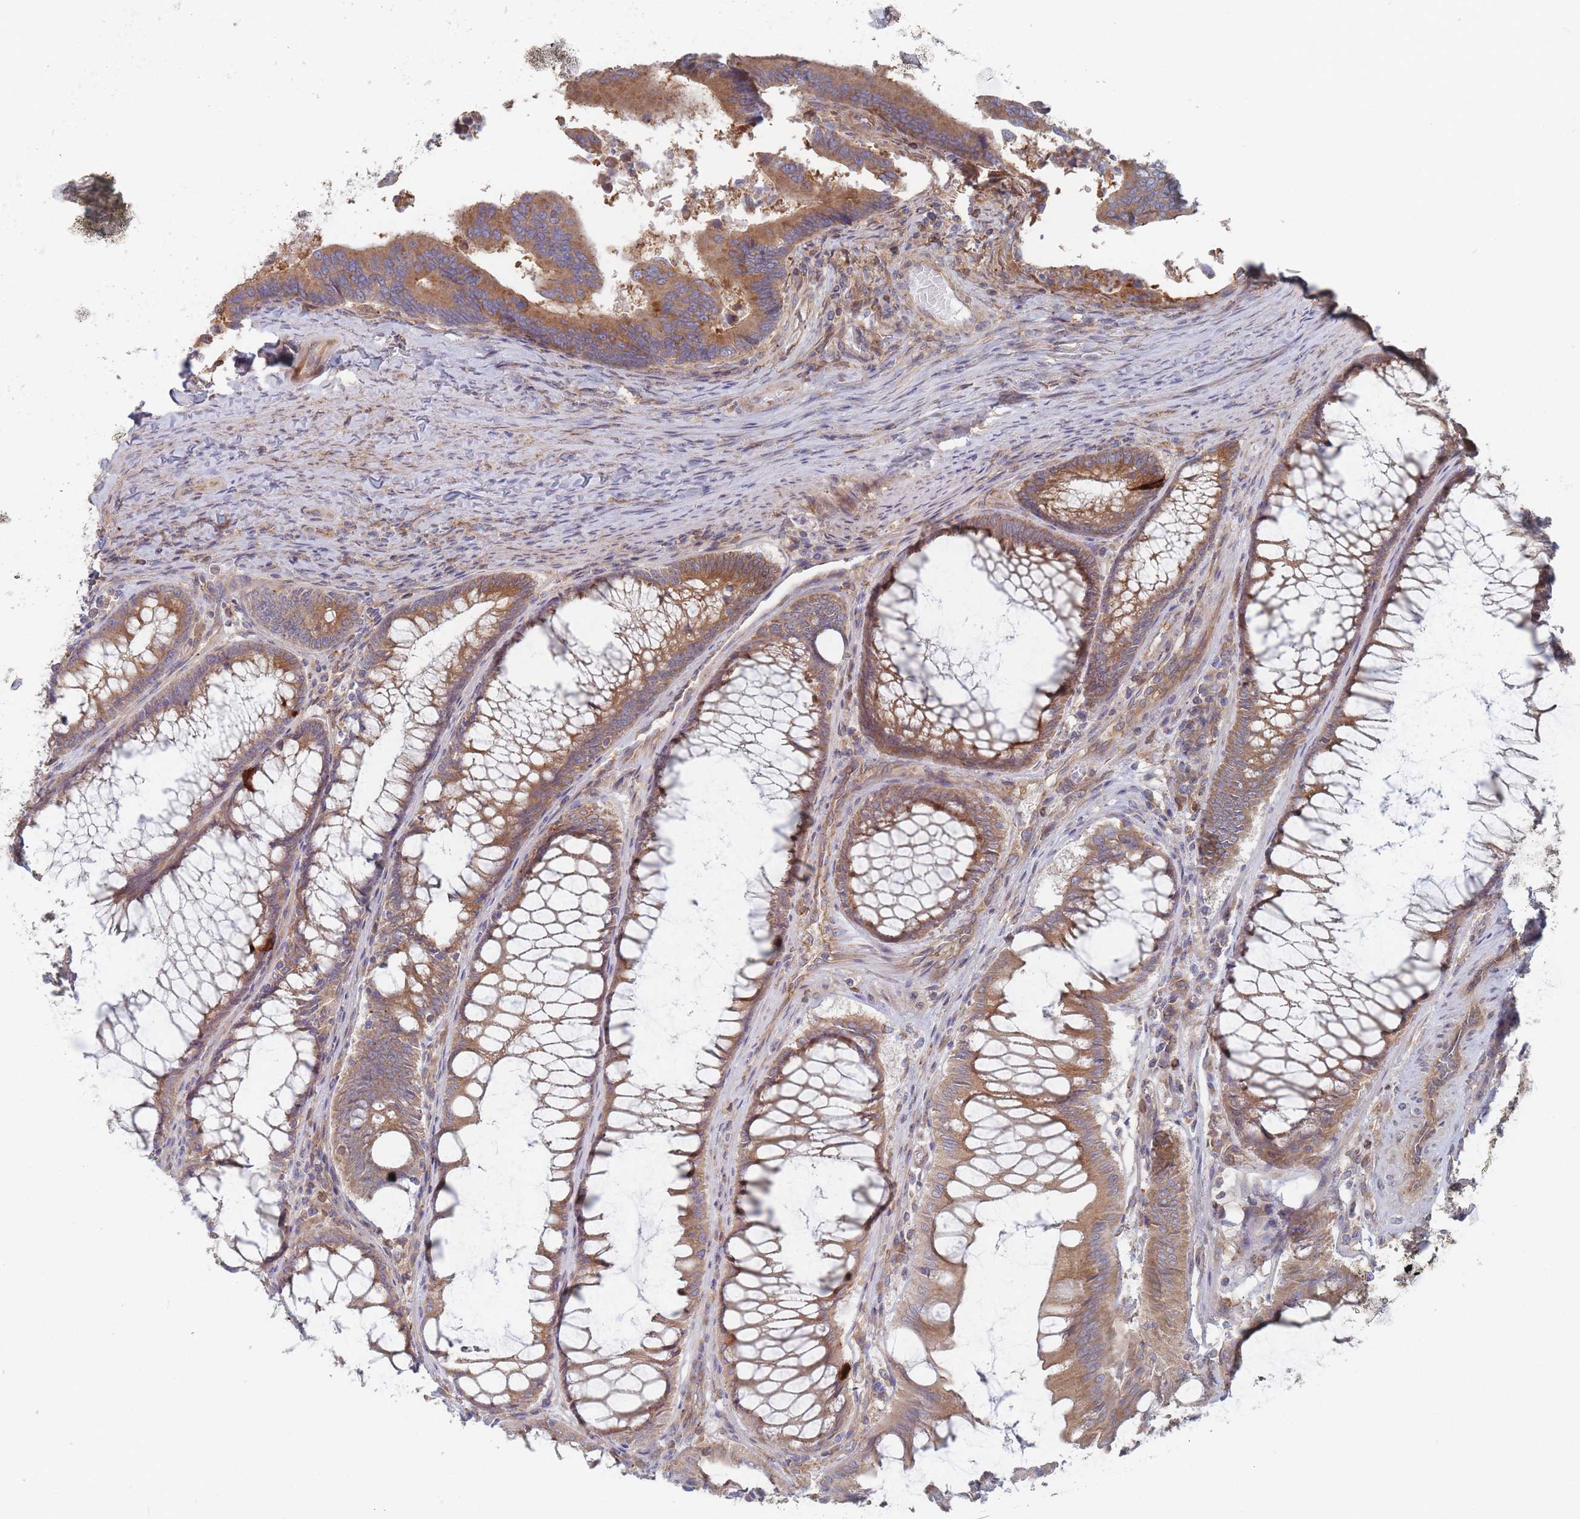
{"staining": {"intensity": "moderate", "quantity": ">75%", "location": "cytoplasmic/membranous"}, "tissue": "colorectal cancer", "cell_type": "Tumor cells", "image_type": "cancer", "snomed": [{"axis": "morphology", "description": "Adenocarcinoma, NOS"}, {"axis": "topography", "description": "Colon"}], "caption": "IHC photomicrograph of neoplastic tissue: adenocarcinoma (colorectal) stained using immunohistochemistry displays medium levels of moderate protein expression localized specifically in the cytoplasmic/membranous of tumor cells, appearing as a cytoplasmic/membranous brown color.", "gene": "KDSR", "patient": {"sex": "female", "age": 67}}